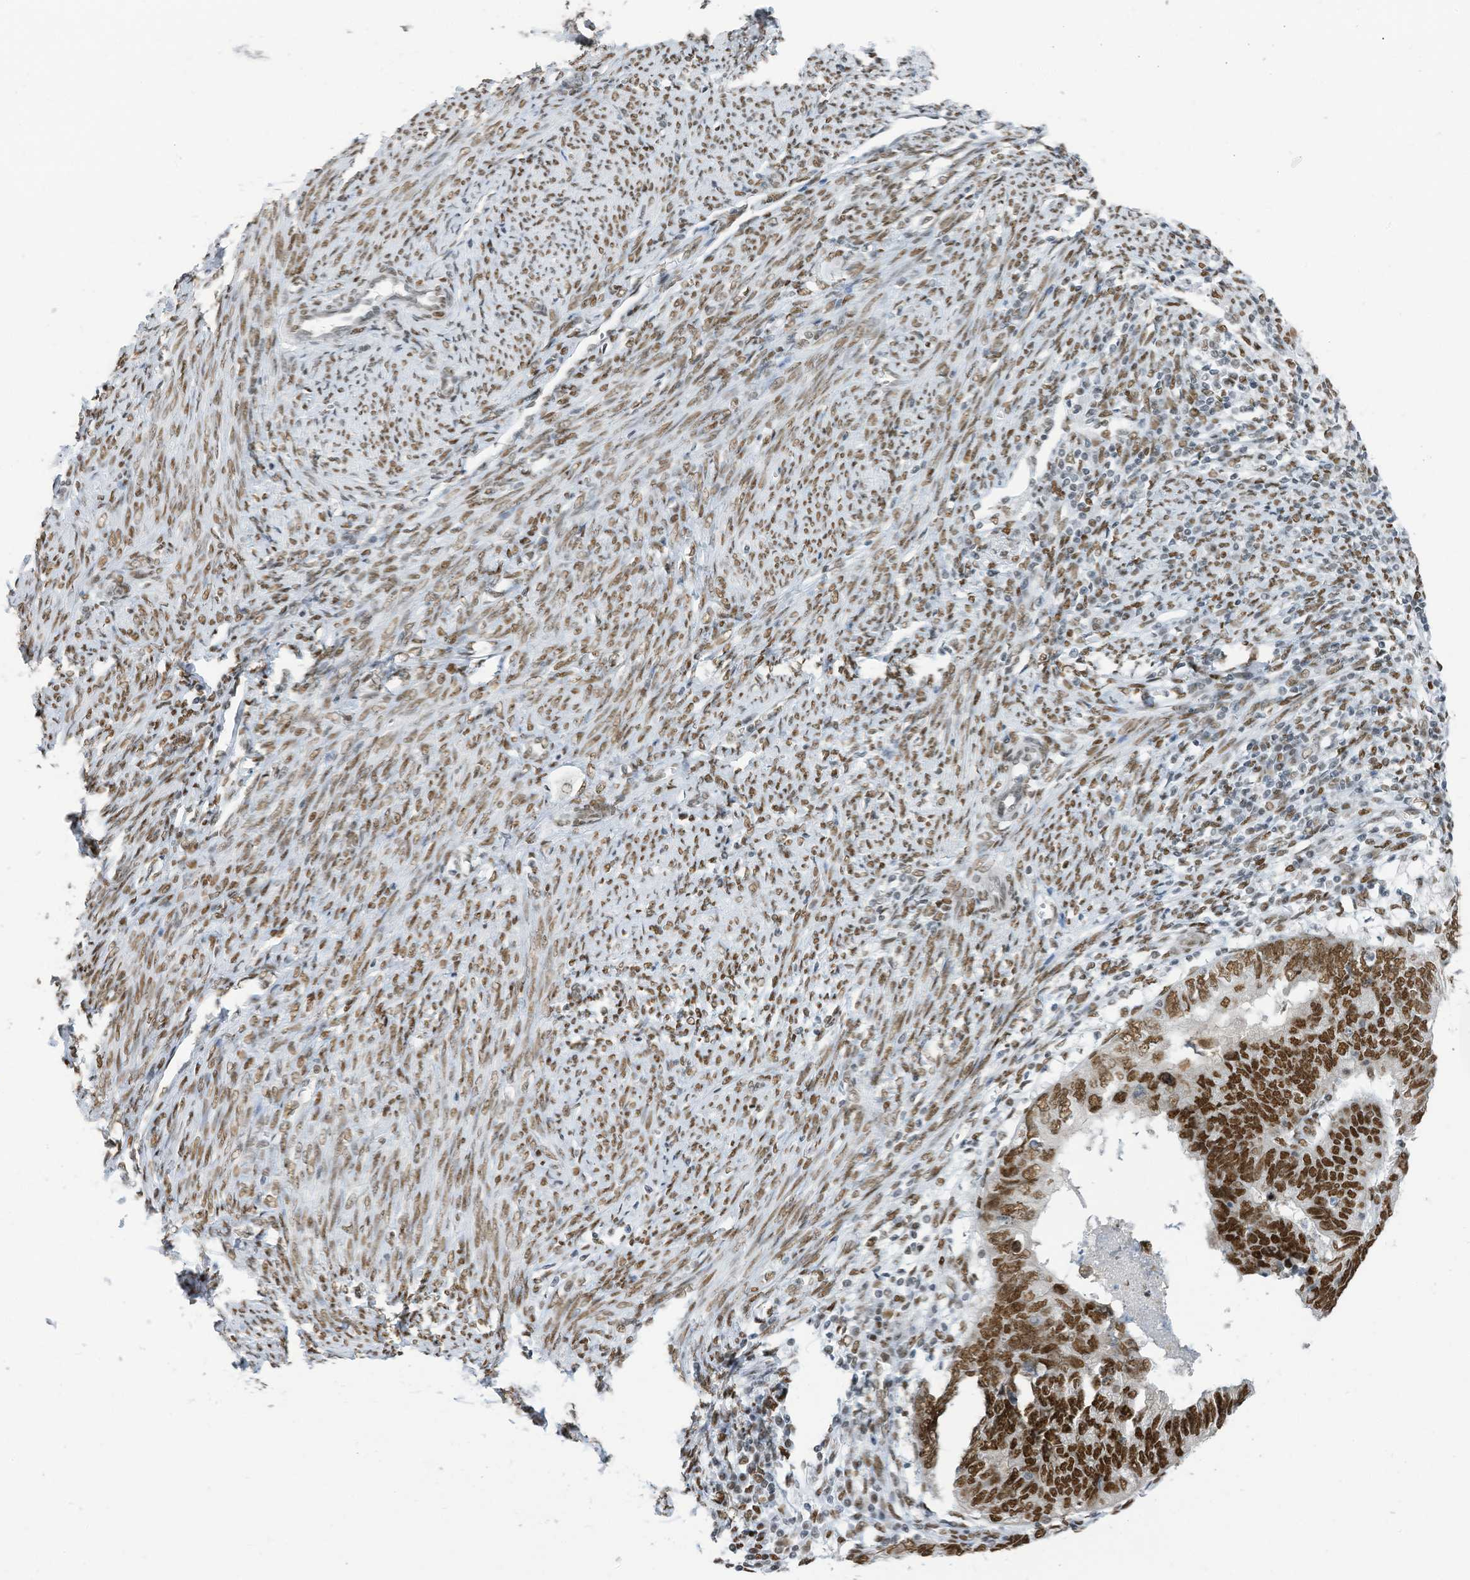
{"staining": {"intensity": "strong", "quantity": ">75%", "location": "nuclear"}, "tissue": "endometrial cancer", "cell_type": "Tumor cells", "image_type": "cancer", "snomed": [{"axis": "morphology", "description": "Adenocarcinoma, NOS"}, {"axis": "topography", "description": "Uterus"}], "caption": "Immunohistochemical staining of endometrial cancer (adenocarcinoma) shows strong nuclear protein positivity in approximately >75% of tumor cells.", "gene": "KHSRP", "patient": {"sex": "female", "age": 77}}